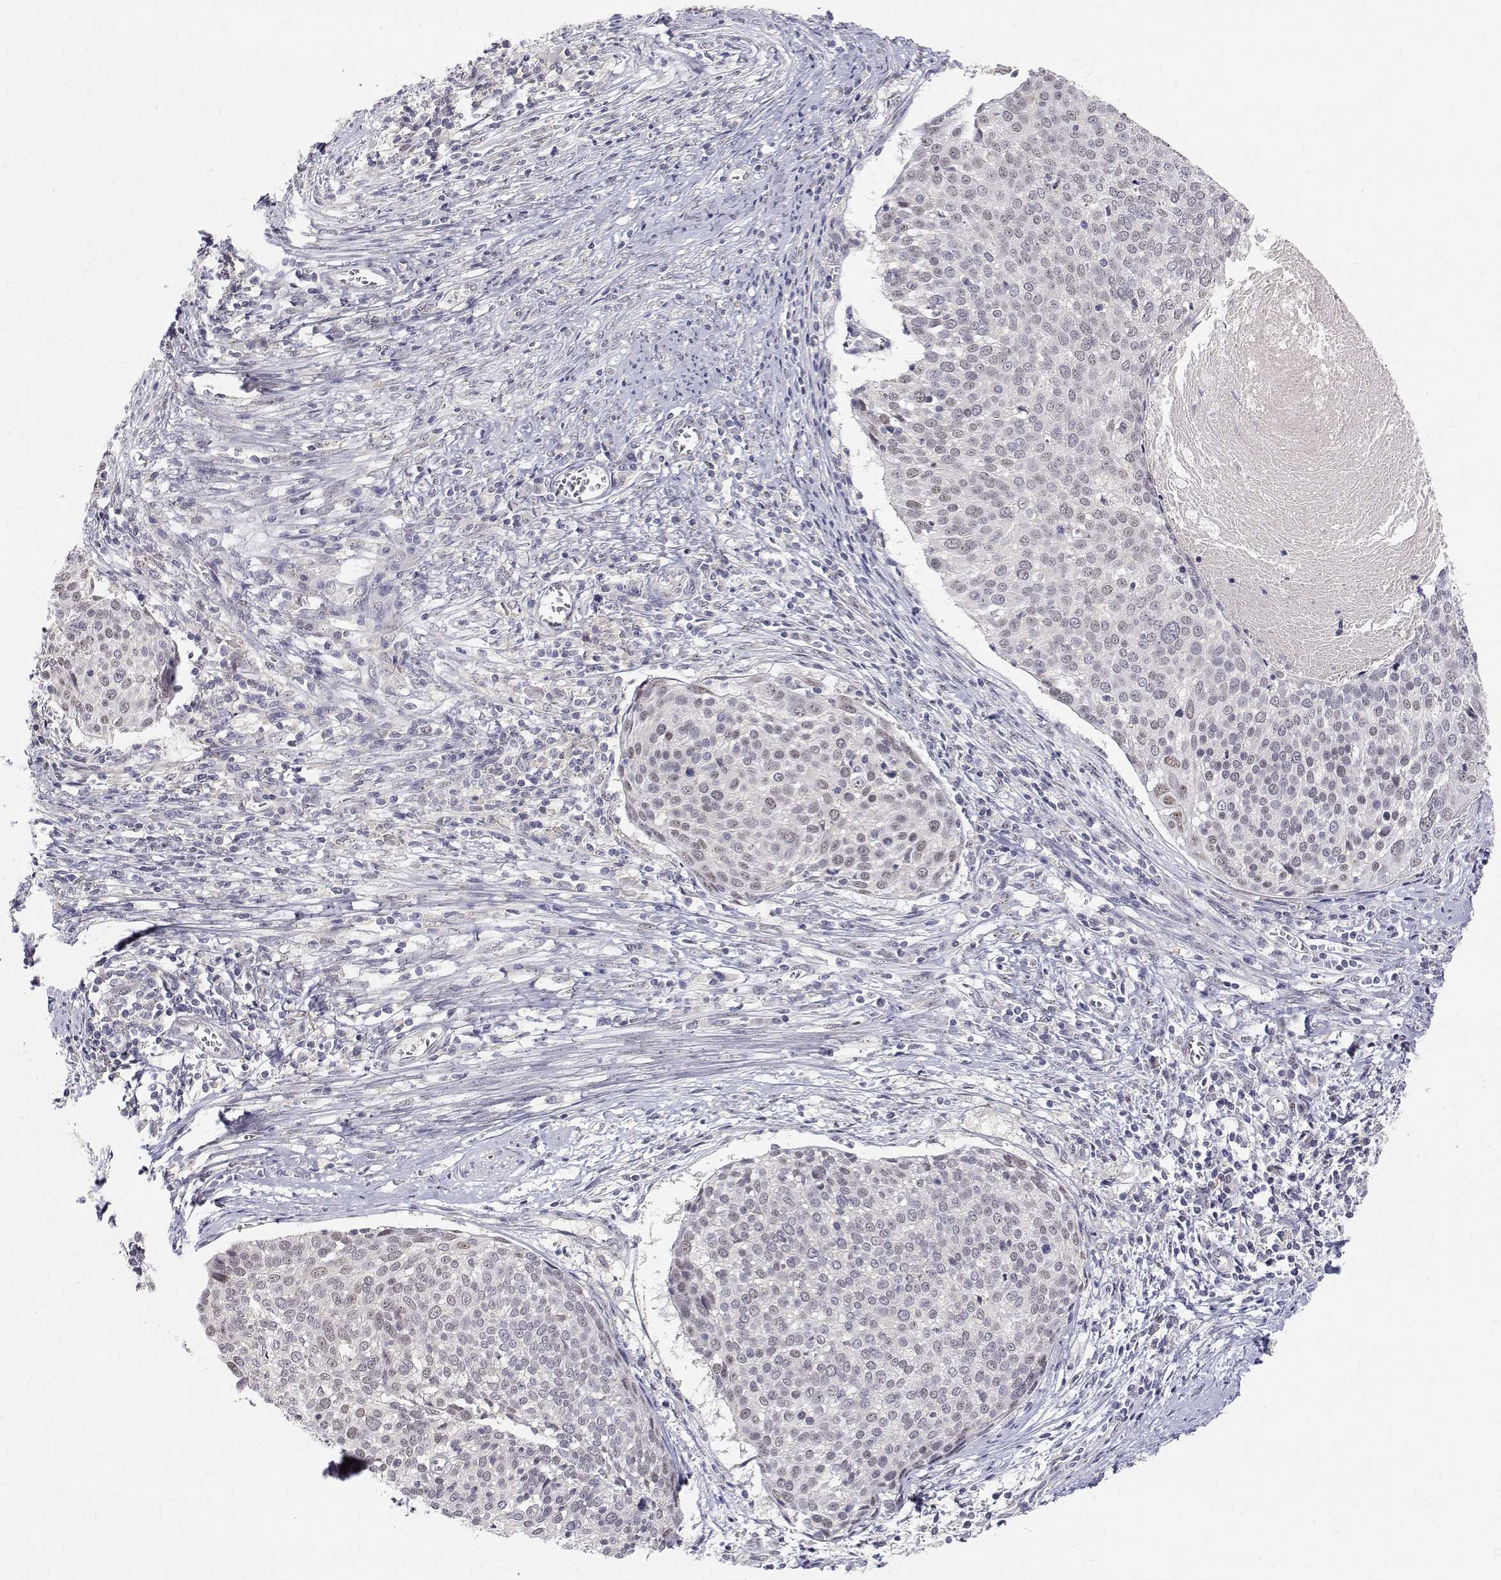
{"staining": {"intensity": "weak", "quantity": "<25%", "location": "nuclear"}, "tissue": "cervical cancer", "cell_type": "Tumor cells", "image_type": "cancer", "snomed": [{"axis": "morphology", "description": "Squamous cell carcinoma, NOS"}, {"axis": "topography", "description": "Cervix"}], "caption": "Tumor cells are negative for brown protein staining in cervical squamous cell carcinoma. (Brightfield microscopy of DAB (3,3'-diaminobenzidine) immunohistochemistry (IHC) at high magnification).", "gene": "MYPN", "patient": {"sex": "female", "age": 39}}